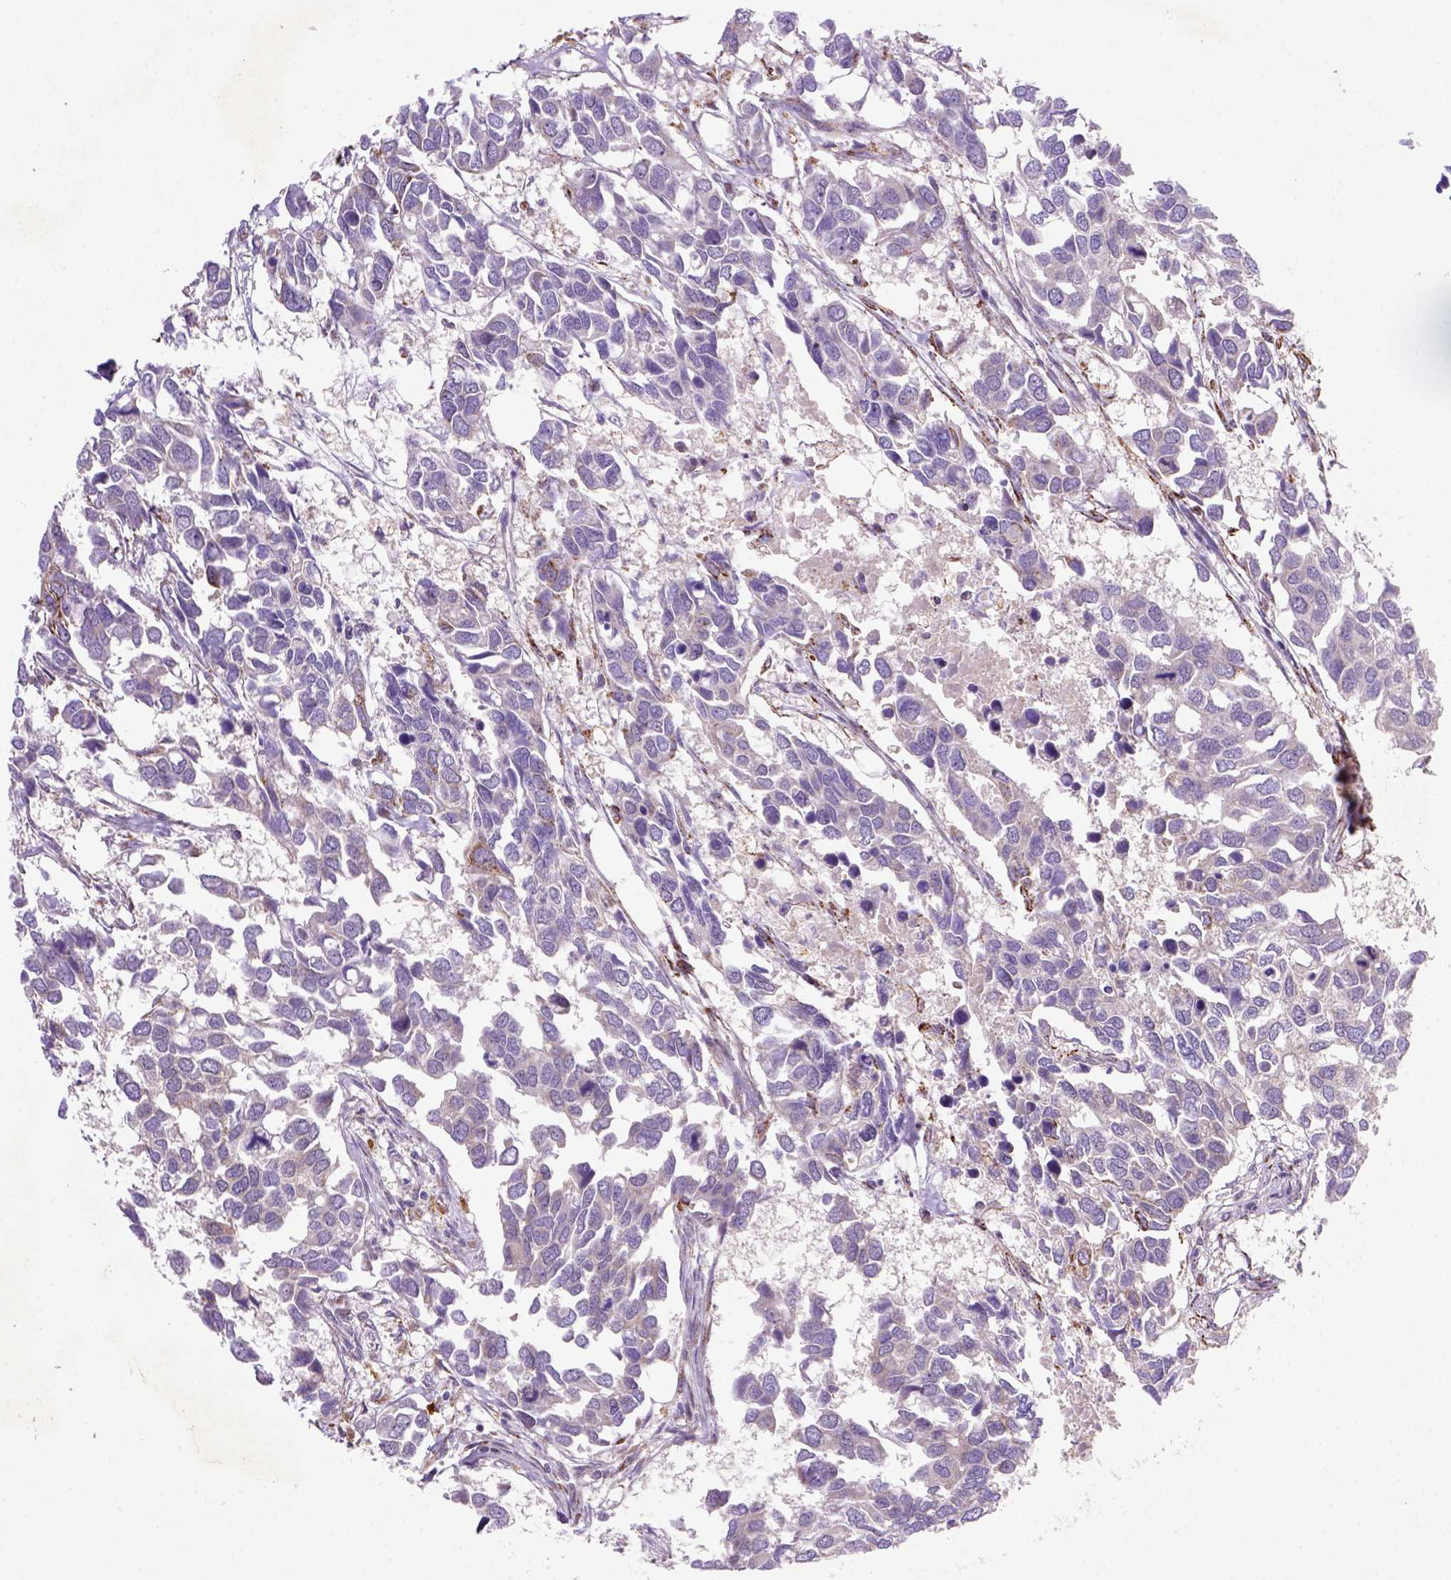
{"staining": {"intensity": "moderate", "quantity": "<25%", "location": "cytoplasmic/membranous"}, "tissue": "breast cancer", "cell_type": "Tumor cells", "image_type": "cancer", "snomed": [{"axis": "morphology", "description": "Duct carcinoma"}, {"axis": "topography", "description": "Breast"}], "caption": "Immunohistochemistry (IHC) histopathology image of intraductal carcinoma (breast) stained for a protein (brown), which demonstrates low levels of moderate cytoplasmic/membranous expression in about <25% of tumor cells.", "gene": "FZD7", "patient": {"sex": "female", "age": 83}}